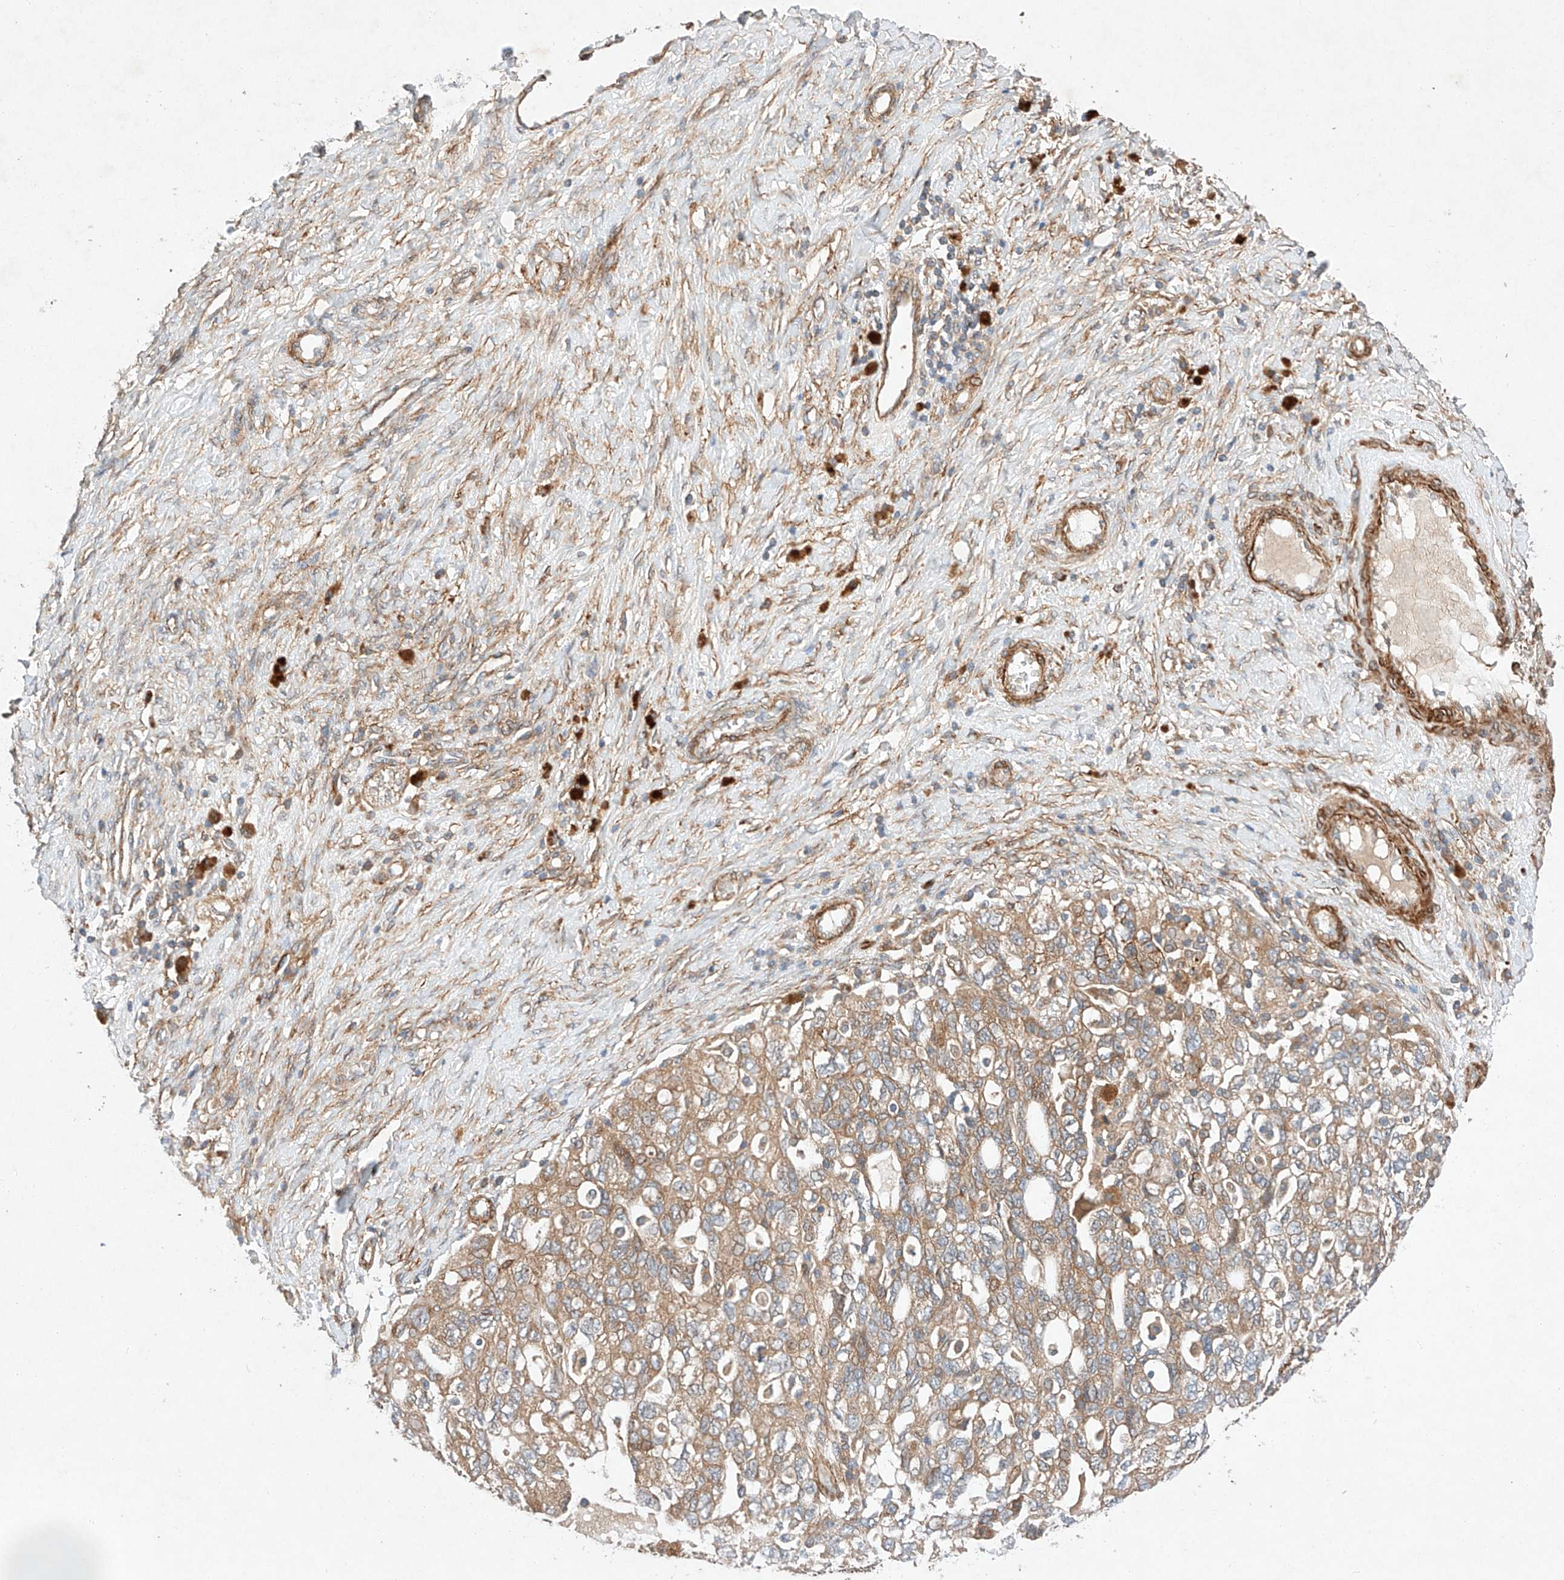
{"staining": {"intensity": "moderate", "quantity": ">75%", "location": "cytoplasmic/membranous"}, "tissue": "ovarian cancer", "cell_type": "Tumor cells", "image_type": "cancer", "snomed": [{"axis": "morphology", "description": "Carcinoma, NOS"}, {"axis": "morphology", "description": "Cystadenocarcinoma, serous, NOS"}, {"axis": "topography", "description": "Ovary"}], "caption": "Protein analysis of carcinoma (ovarian) tissue exhibits moderate cytoplasmic/membranous expression in about >75% of tumor cells.", "gene": "RAB23", "patient": {"sex": "female", "age": 69}}